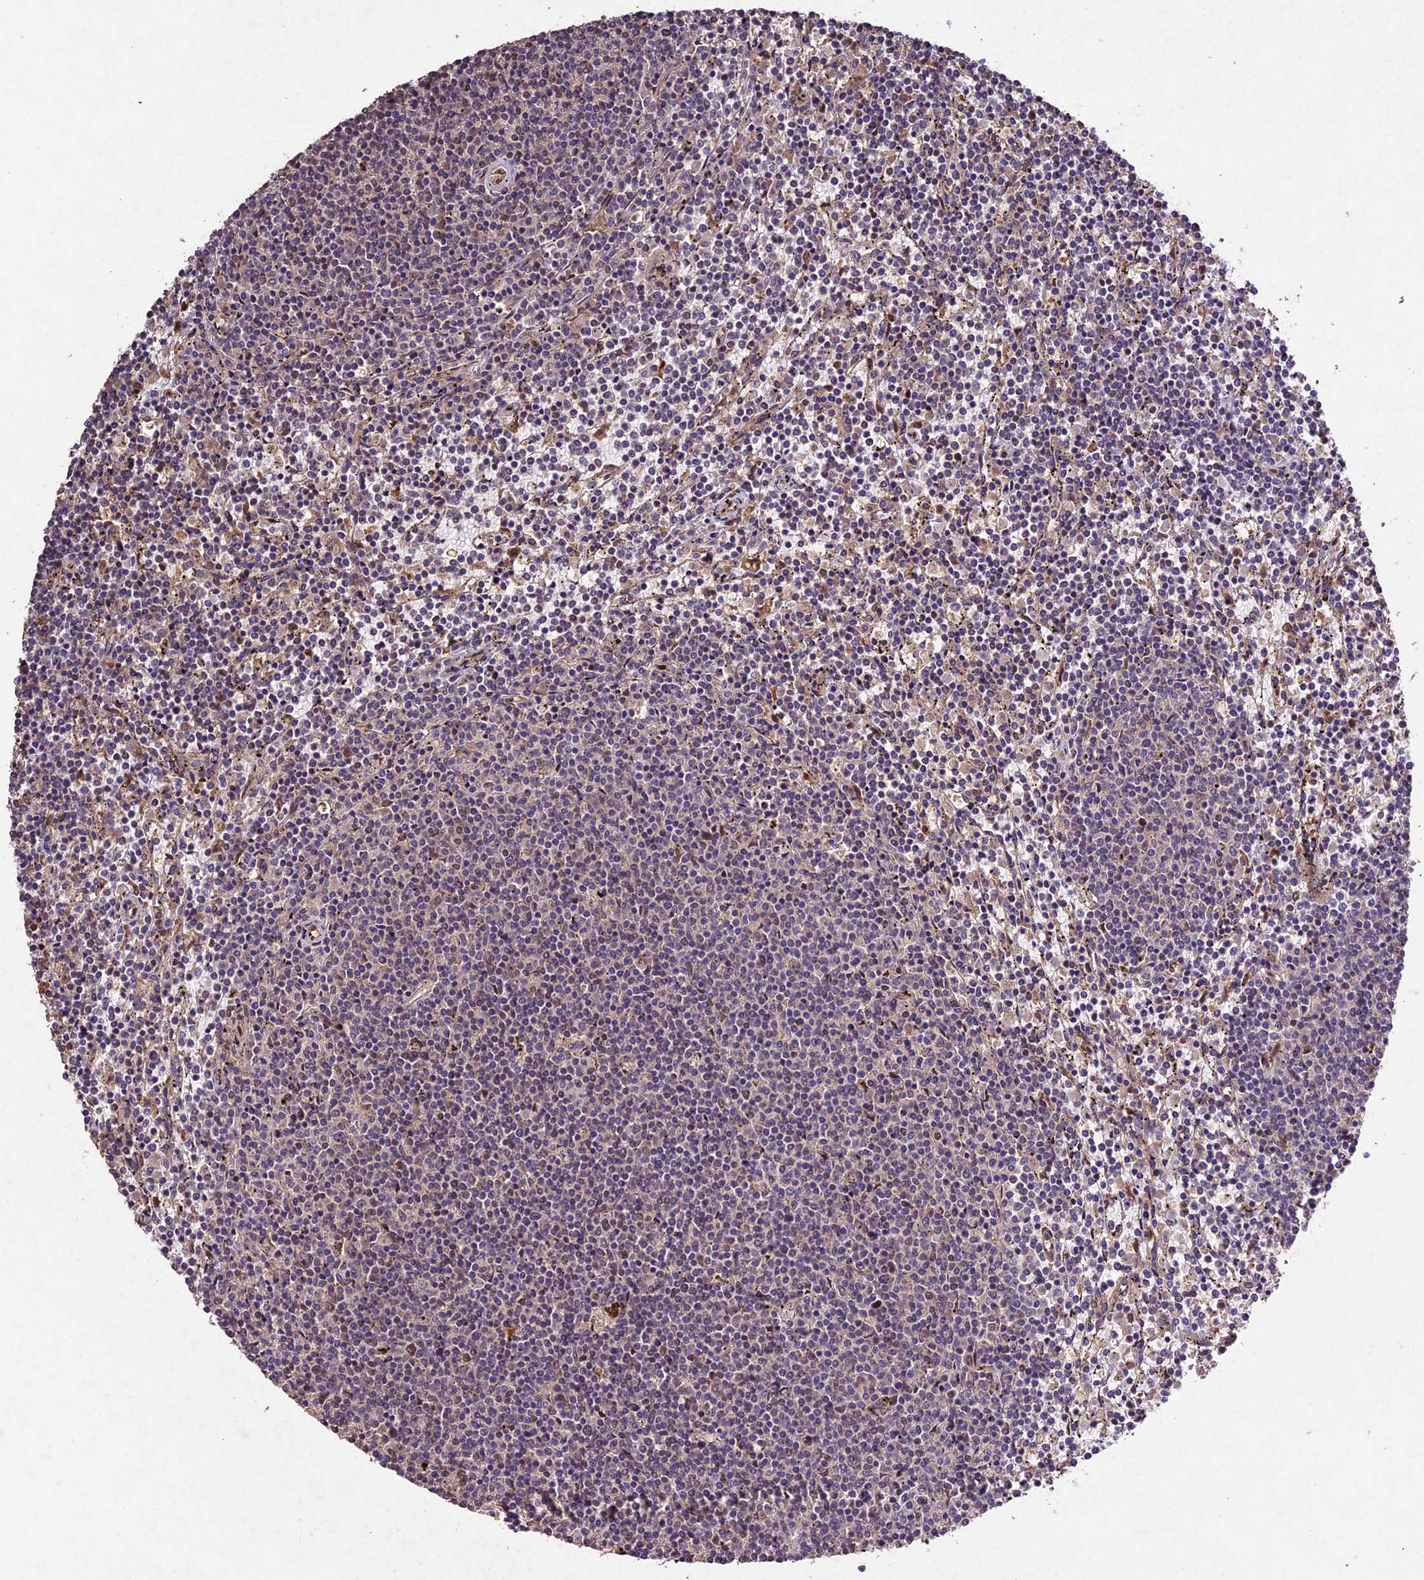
{"staining": {"intensity": "negative", "quantity": "none", "location": "none"}, "tissue": "lymphoma", "cell_type": "Tumor cells", "image_type": "cancer", "snomed": [{"axis": "morphology", "description": "Malignant lymphoma, non-Hodgkin's type, Low grade"}, {"axis": "topography", "description": "Spleen"}], "caption": "Immunohistochemistry micrograph of neoplastic tissue: low-grade malignant lymphoma, non-Hodgkin's type stained with DAB reveals no significant protein staining in tumor cells. (IHC, brightfield microscopy, high magnification).", "gene": "CDKN2AIP", "patient": {"sex": "female", "age": 50}}